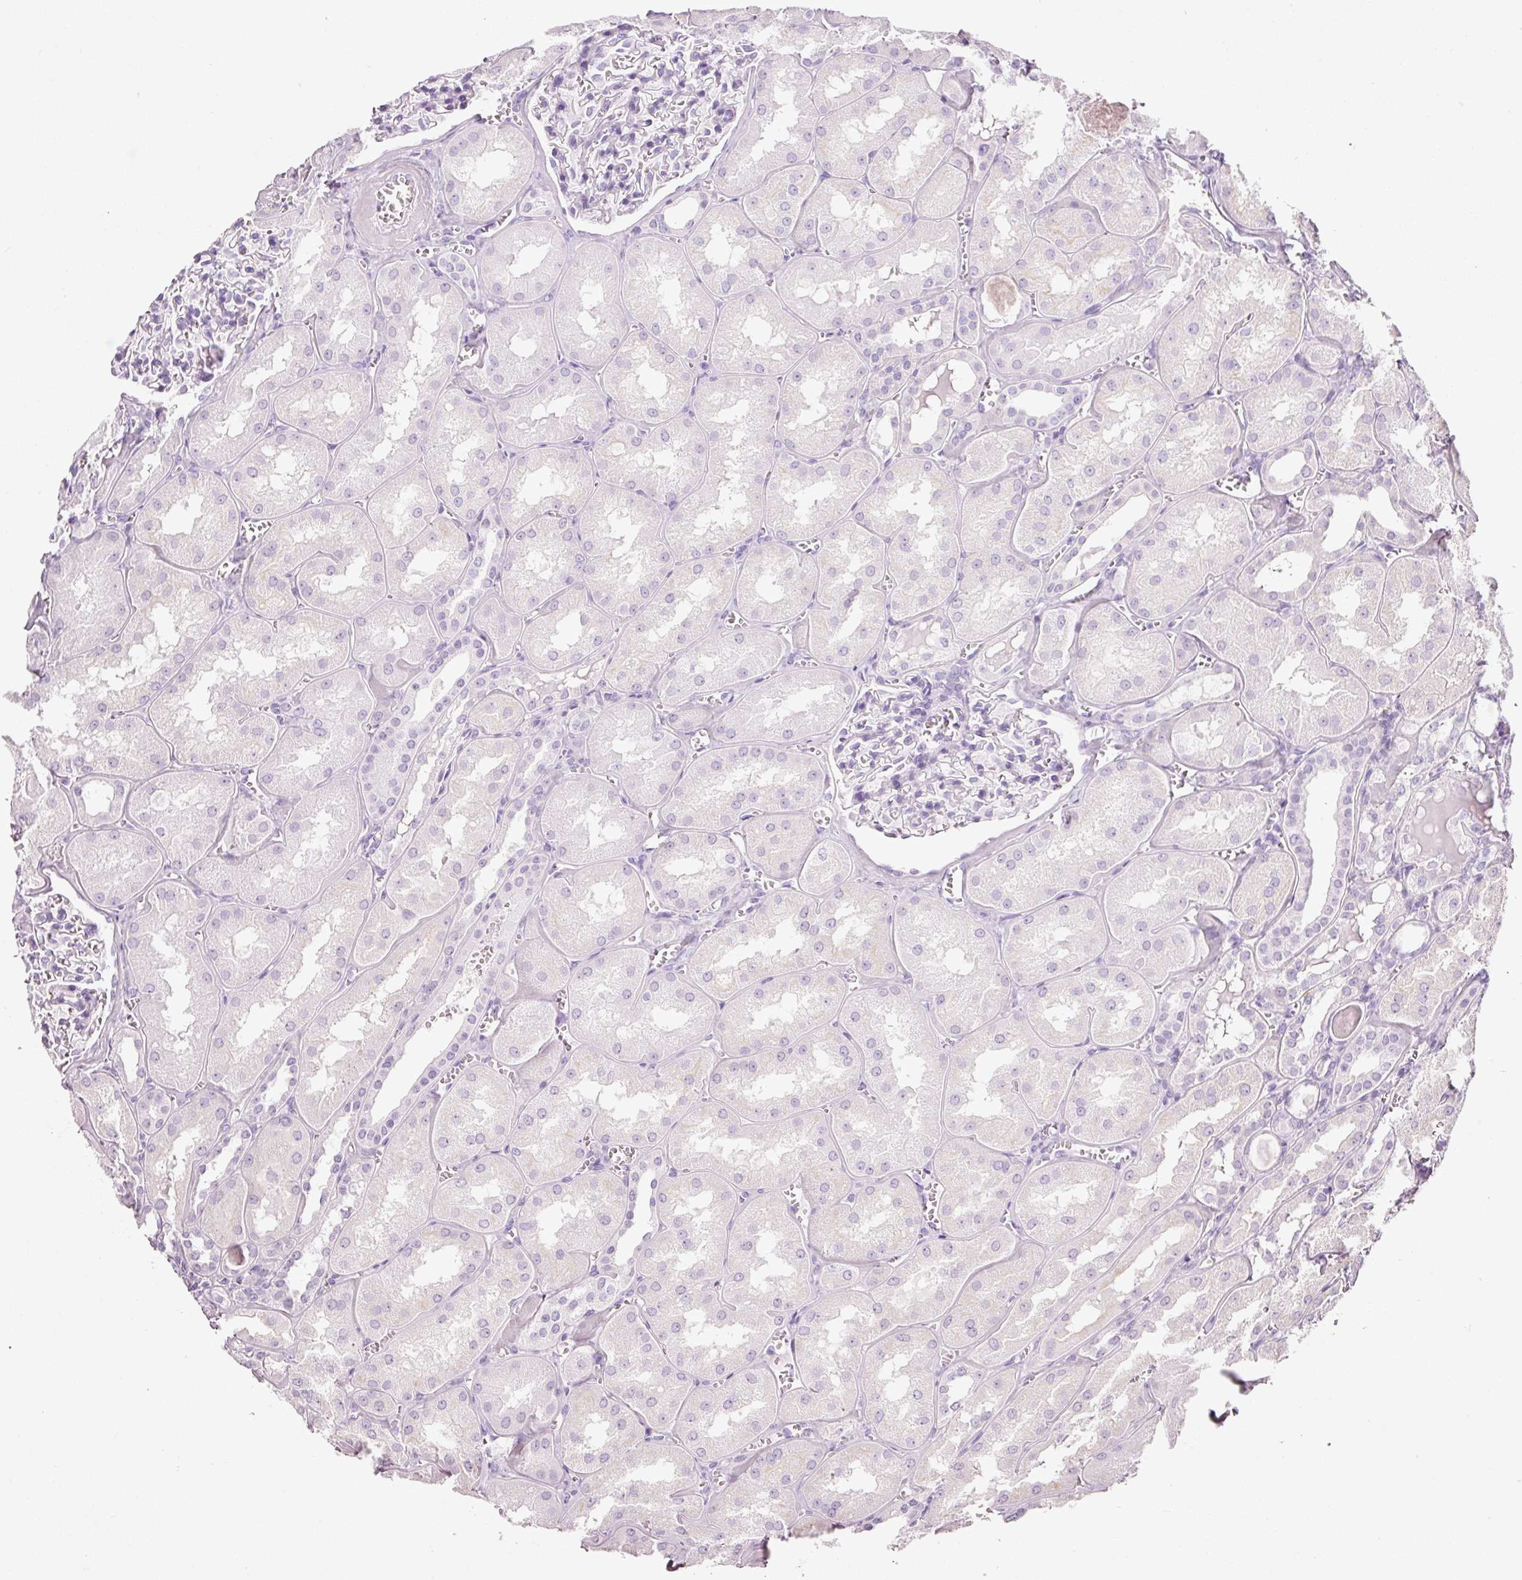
{"staining": {"intensity": "negative", "quantity": "none", "location": "none"}, "tissue": "kidney", "cell_type": "Cells in glomeruli", "image_type": "normal", "snomed": [{"axis": "morphology", "description": "Normal tissue, NOS"}, {"axis": "topography", "description": "Kidney"}], "caption": "This is an immunohistochemistry (IHC) micrograph of benign human kidney. There is no staining in cells in glomeruli.", "gene": "CMA1", "patient": {"sex": "male", "age": 61}}